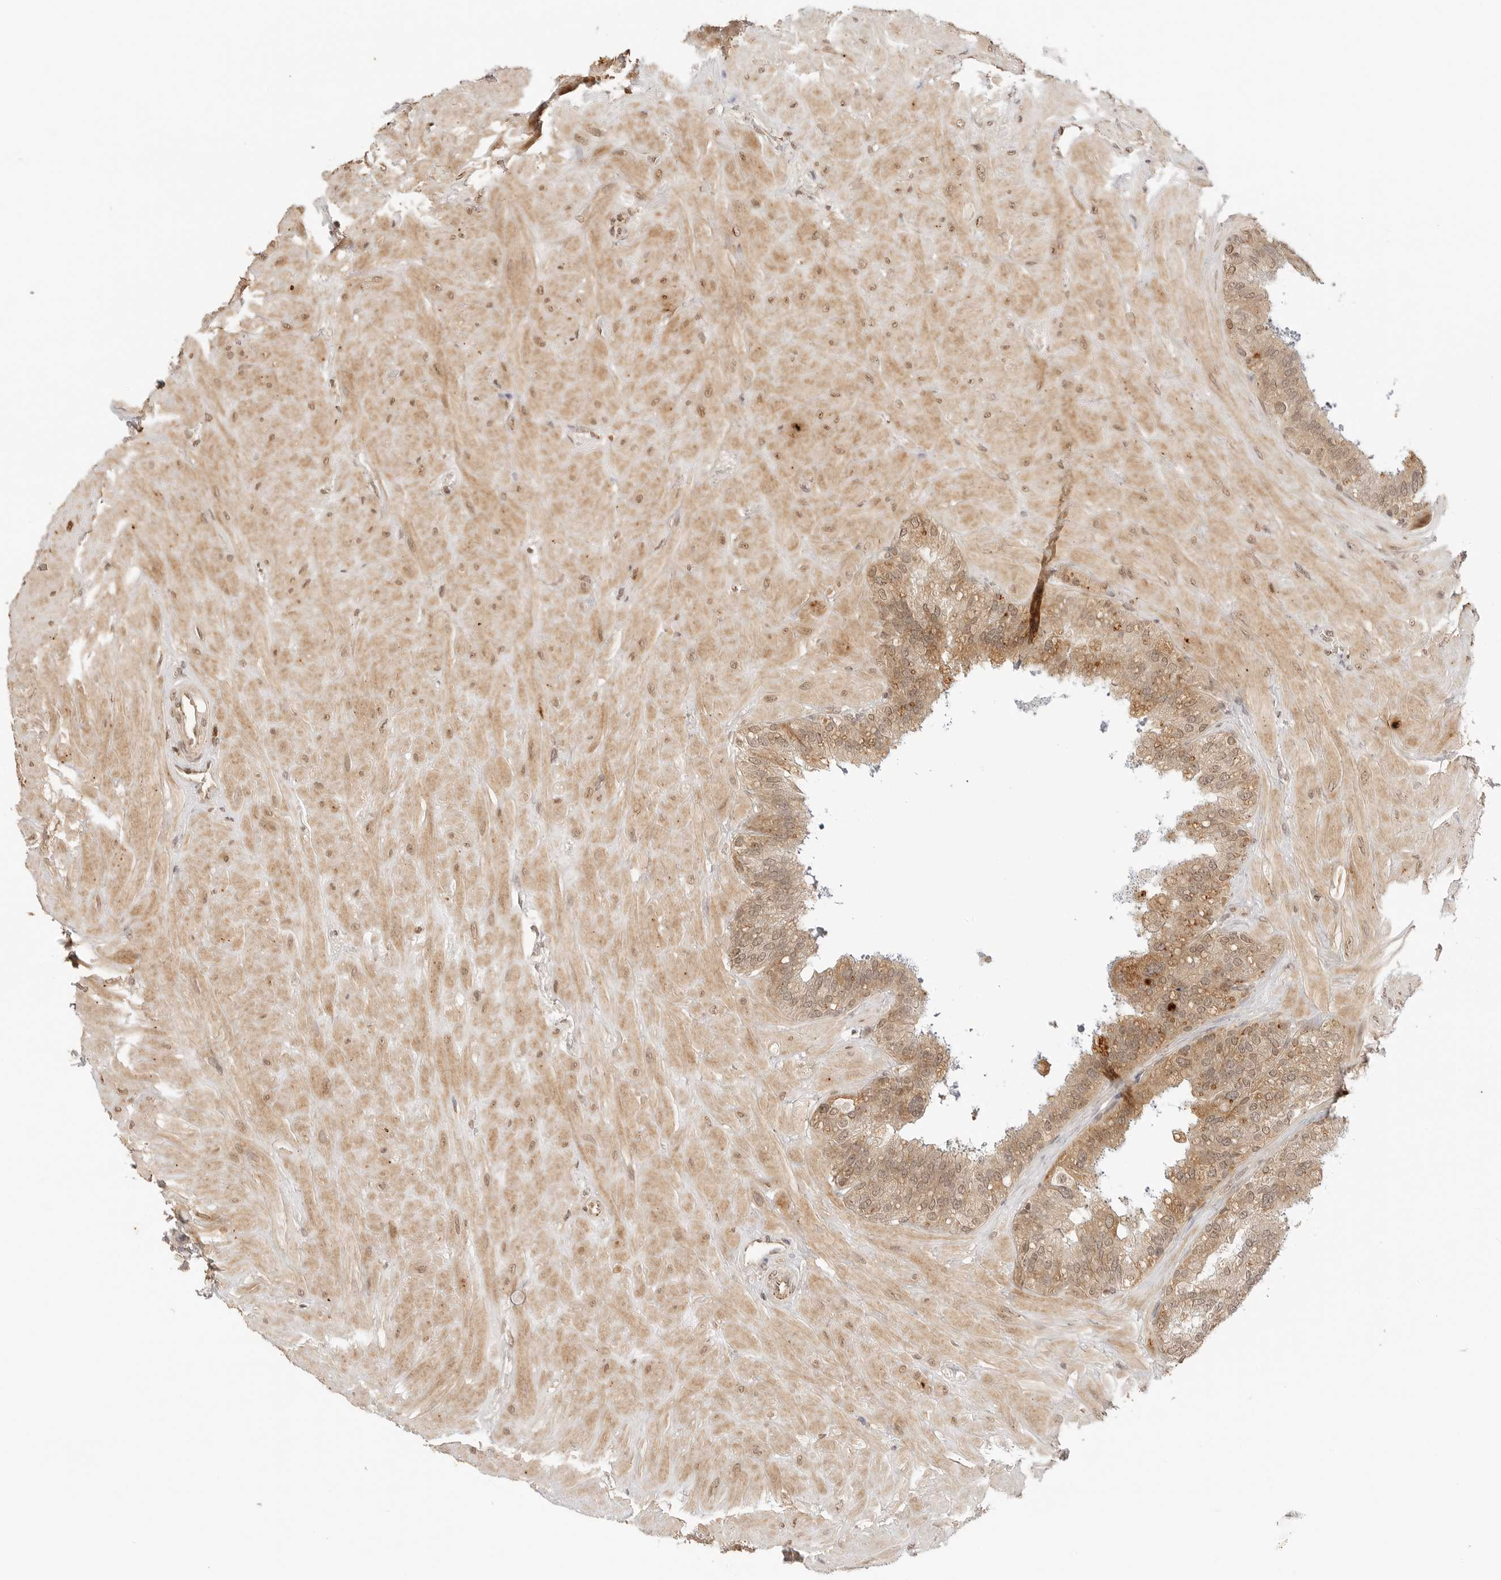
{"staining": {"intensity": "moderate", "quantity": ">75%", "location": "cytoplasmic/membranous,nuclear"}, "tissue": "seminal vesicle", "cell_type": "Glandular cells", "image_type": "normal", "snomed": [{"axis": "morphology", "description": "Normal tissue, NOS"}, {"axis": "topography", "description": "Prostate"}, {"axis": "topography", "description": "Seminal veicle"}], "caption": "A brown stain labels moderate cytoplasmic/membranous,nuclear expression of a protein in glandular cells of benign human seminal vesicle.", "gene": "GPR34", "patient": {"sex": "male", "age": 51}}